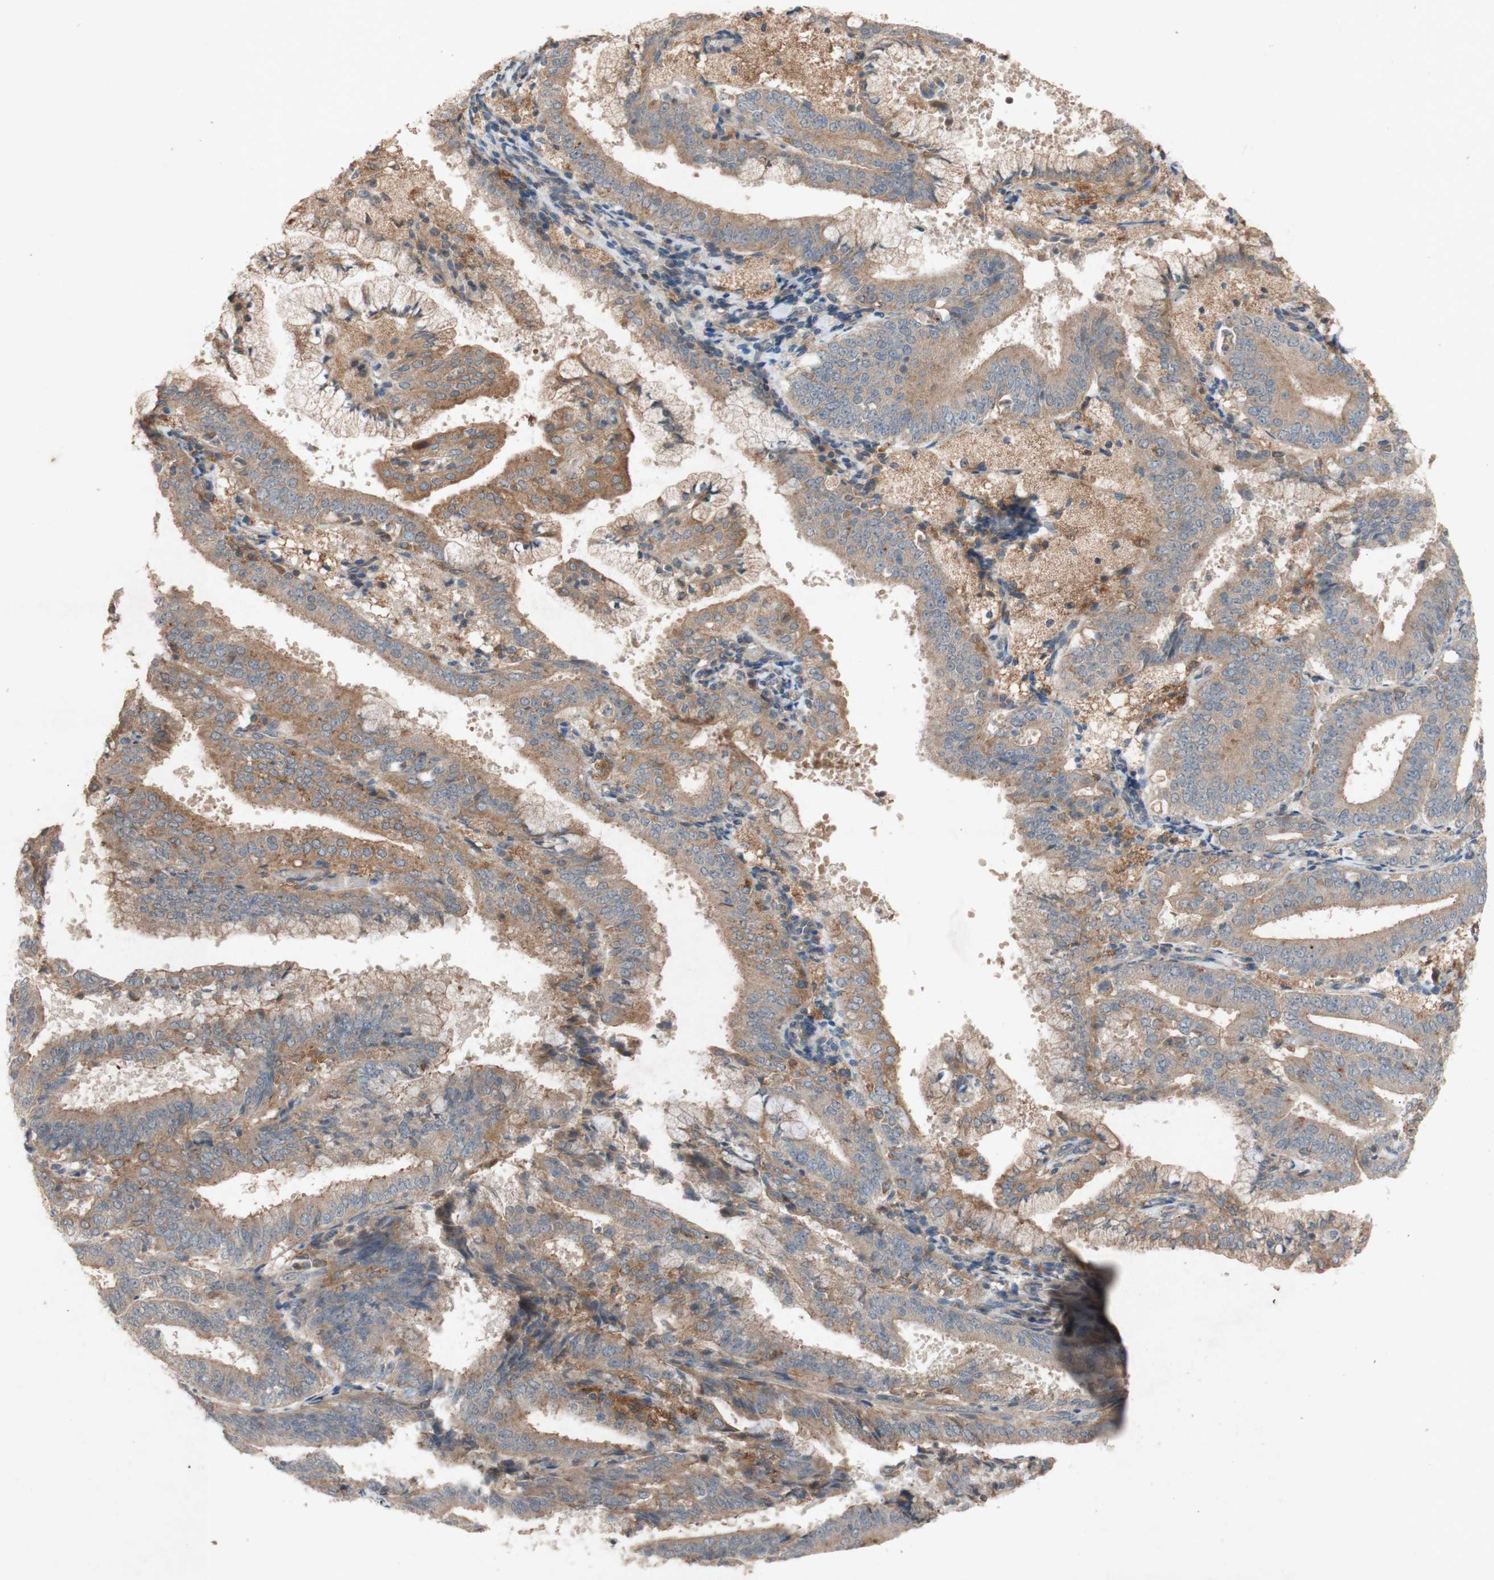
{"staining": {"intensity": "moderate", "quantity": ">75%", "location": "cytoplasmic/membranous"}, "tissue": "endometrial cancer", "cell_type": "Tumor cells", "image_type": "cancer", "snomed": [{"axis": "morphology", "description": "Adenocarcinoma, NOS"}, {"axis": "topography", "description": "Endometrium"}], "caption": "A high-resolution histopathology image shows IHC staining of endometrial adenocarcinoma, which reveals moderate cytoplasmic/membranous positivity in approximately >75% of tumor cells.", "gene": "ATP6V1F", "patient": {"sex": "female", "age": 63}}